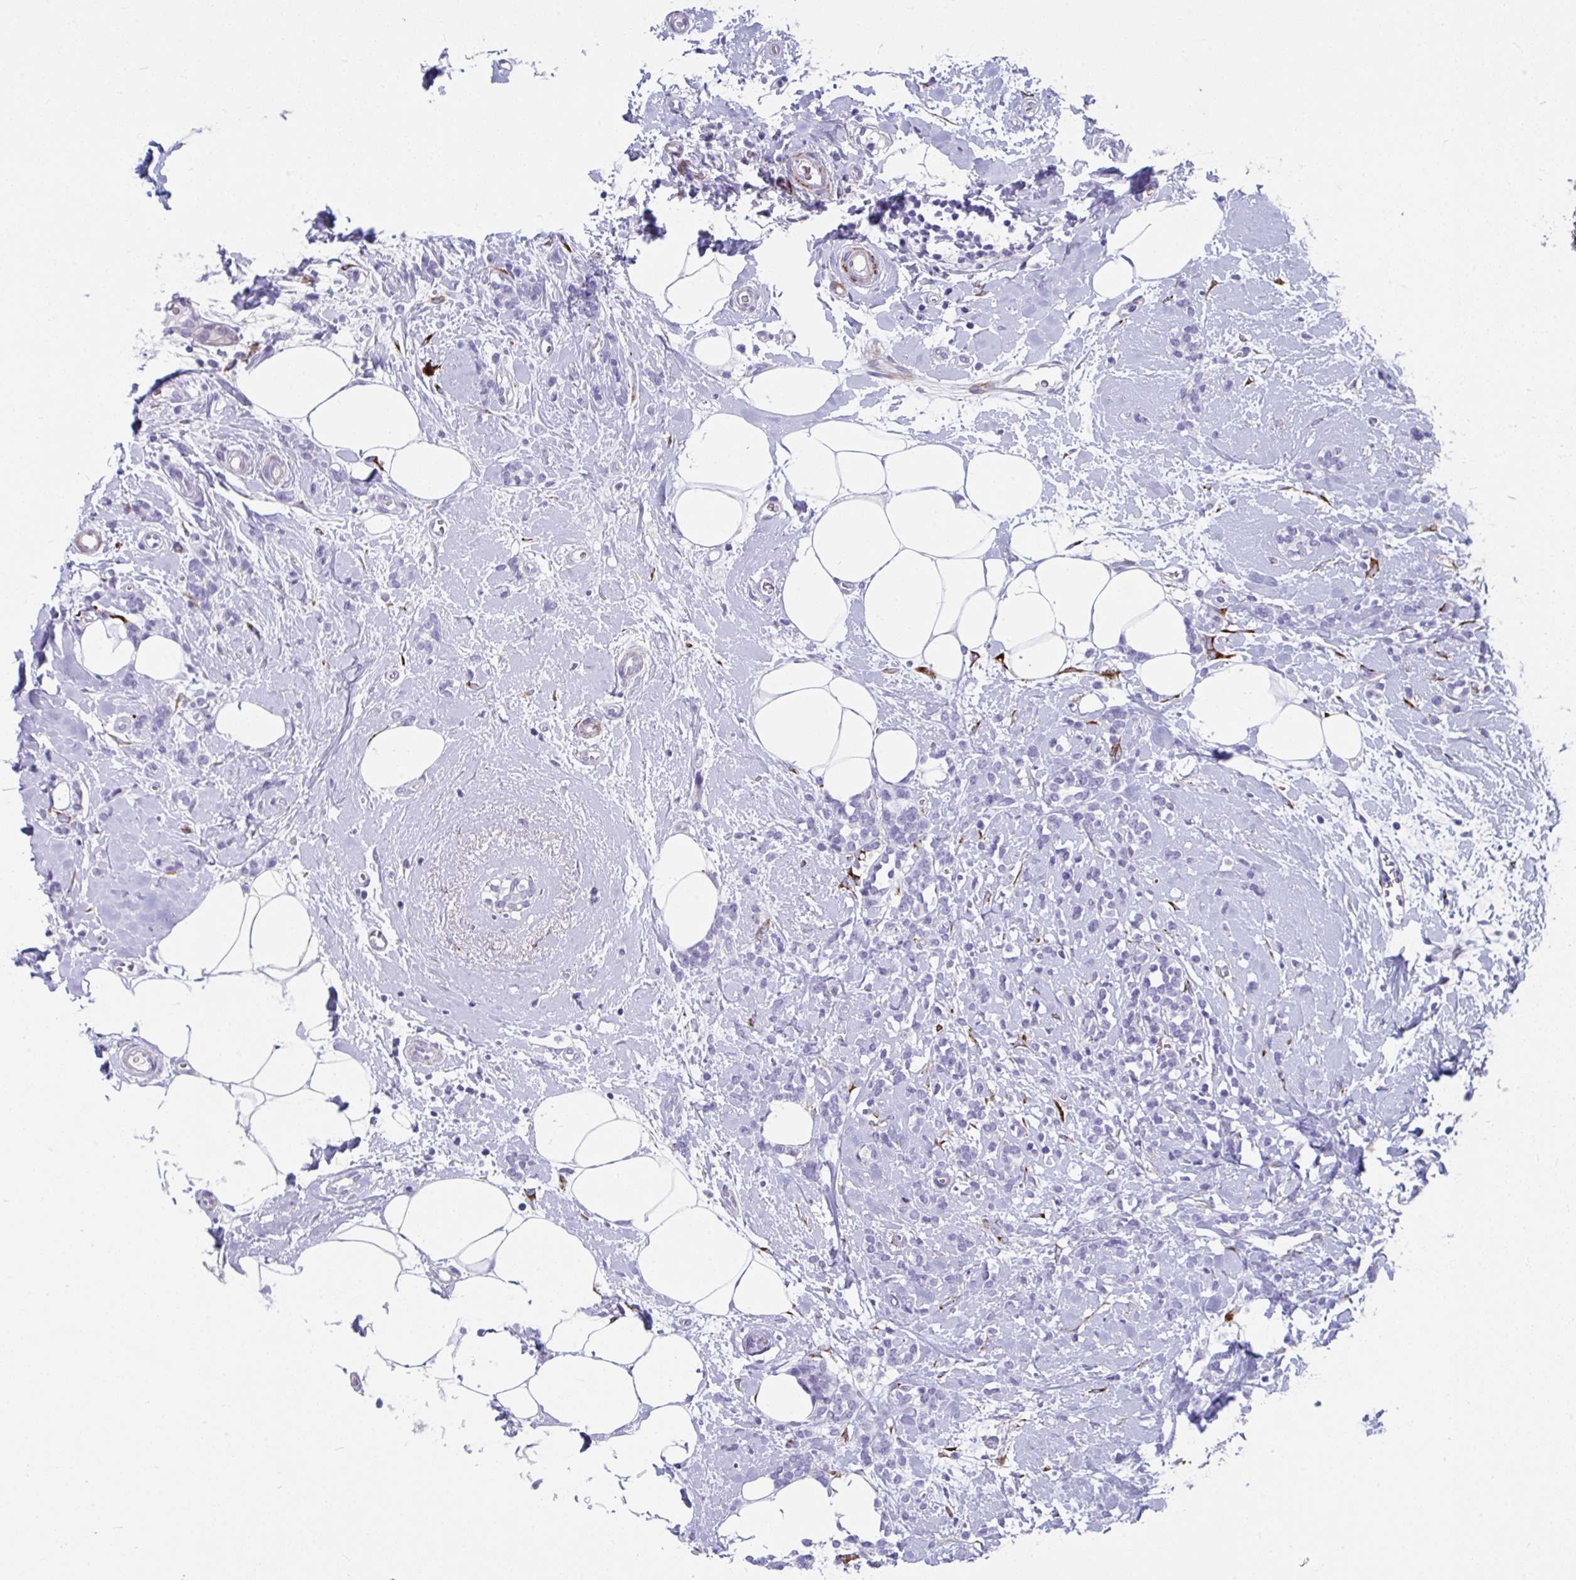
{"staining": {"intensity": "negative", "quantity": "none", "location": "none"}, "tissue": "breast cancer", "cell_type": "Tumor cells", "image_type": "cancer", "snomed": [{"axis": "morphology", "description": "Lobular carcinoma"}, {"axis": "topography", "description": "Breast"}], "caption": "Immunohistochemical staining of breast lobular carcinoma shows no significant staining in tumor cells. Nuclei are stained in blue.", "gene": "GRXCR2", "patient": {"sex": "female", "age": 59}}